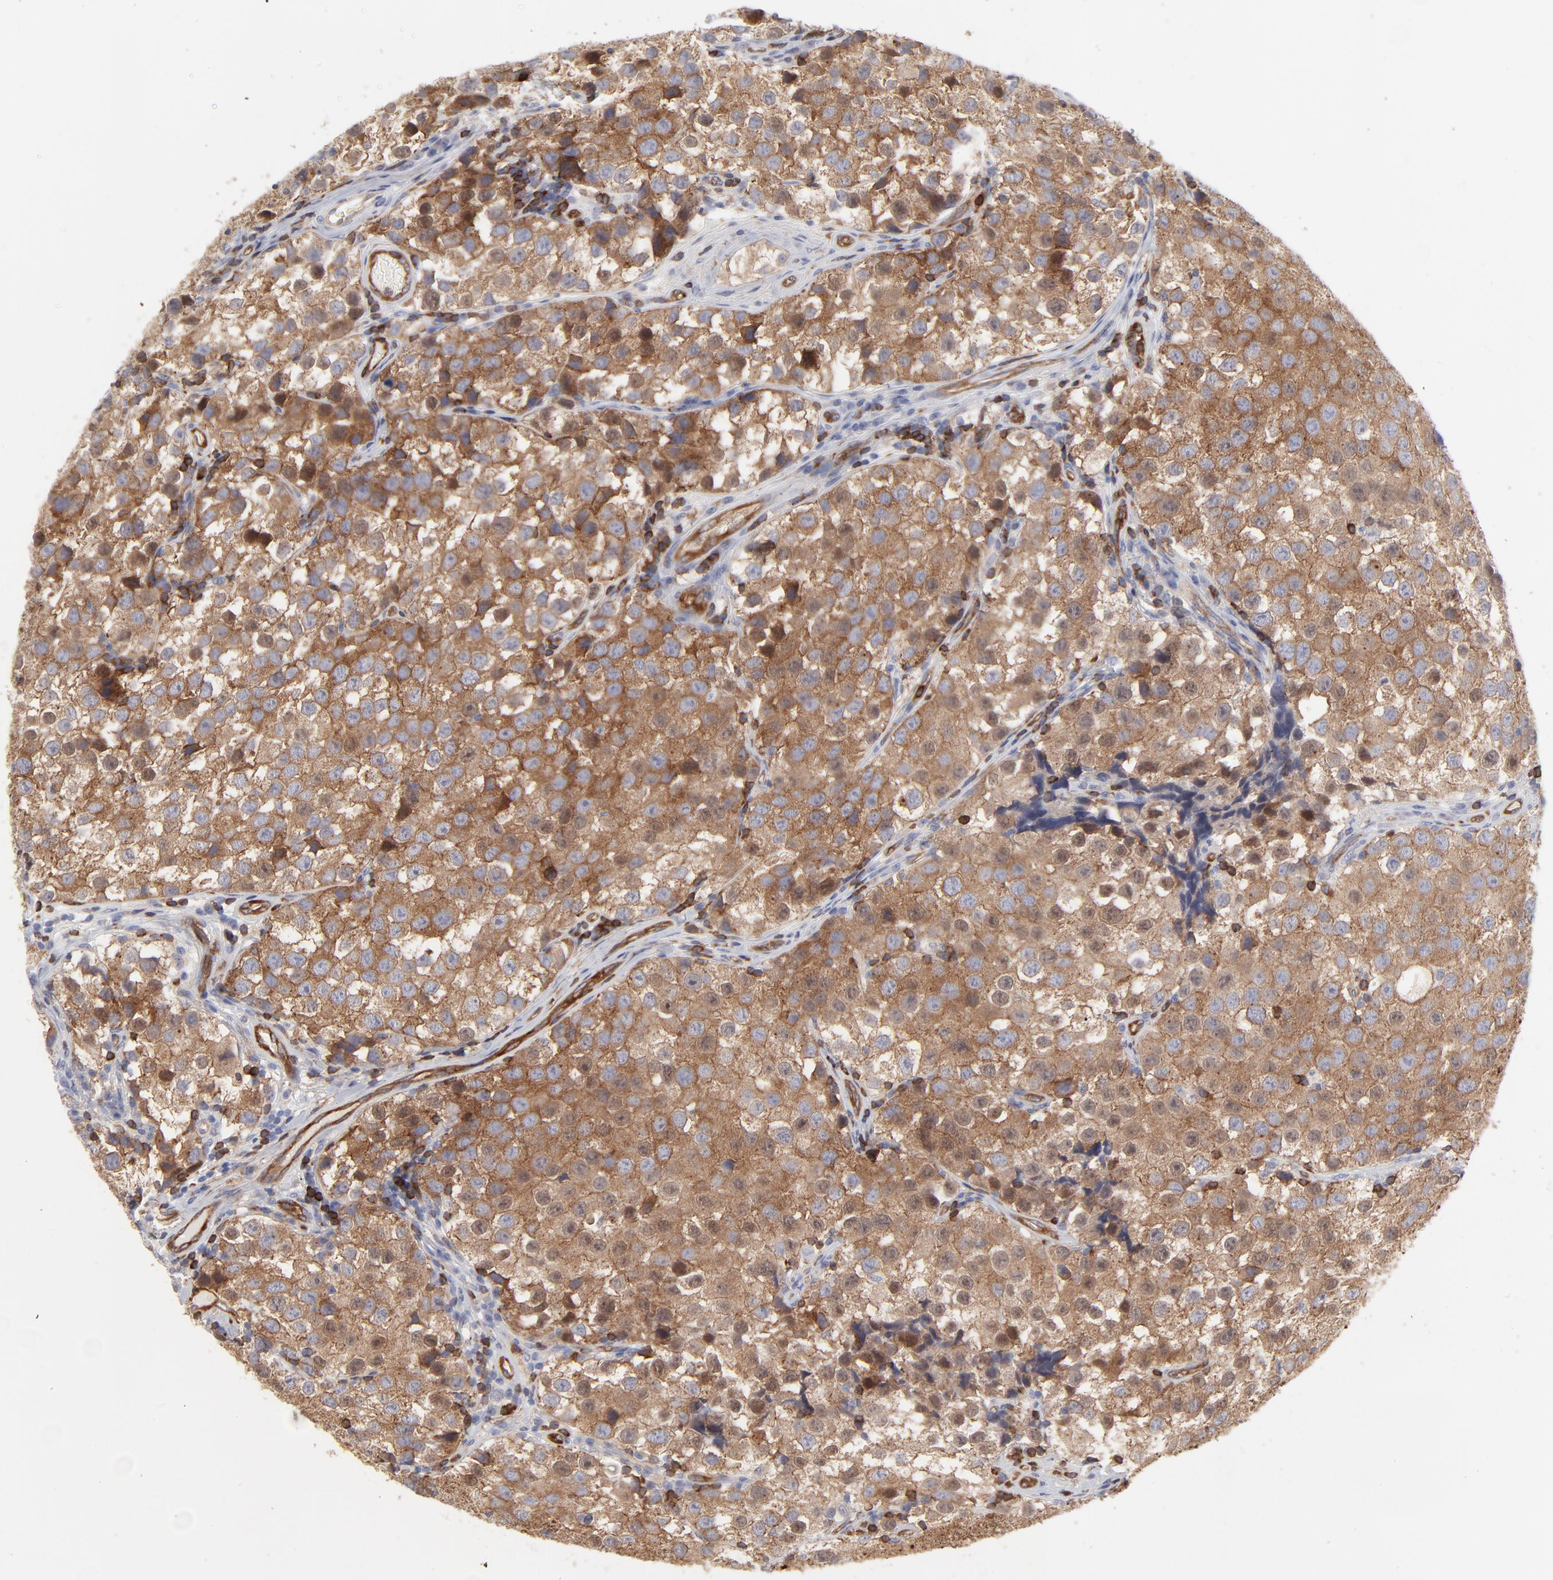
{"staining": {"intensity": "weak", "quantity": ">75%", "location": "cytoplasmic/membranous"}, "tissue": "testis cancer", "cell_type": "Tumor cells", "image_type": "cancer", "snomed": [{"axis": "morphology", "description": "Seminoma, NOS"}, {"axis": "topography", "description": "Testis"}], "caption": "High-magnification brightfield microscopy of testis seminoma stained with DAB (3,3'-diaminobenzidine) (brown) and counterstained with hematoxylin (blue). tumor cells exhibit weak cytoplasmic/membranous staining is present in approximately>75% of cells.", "gene": "PXN", "patient": {"sex": "male", "age": 39}}